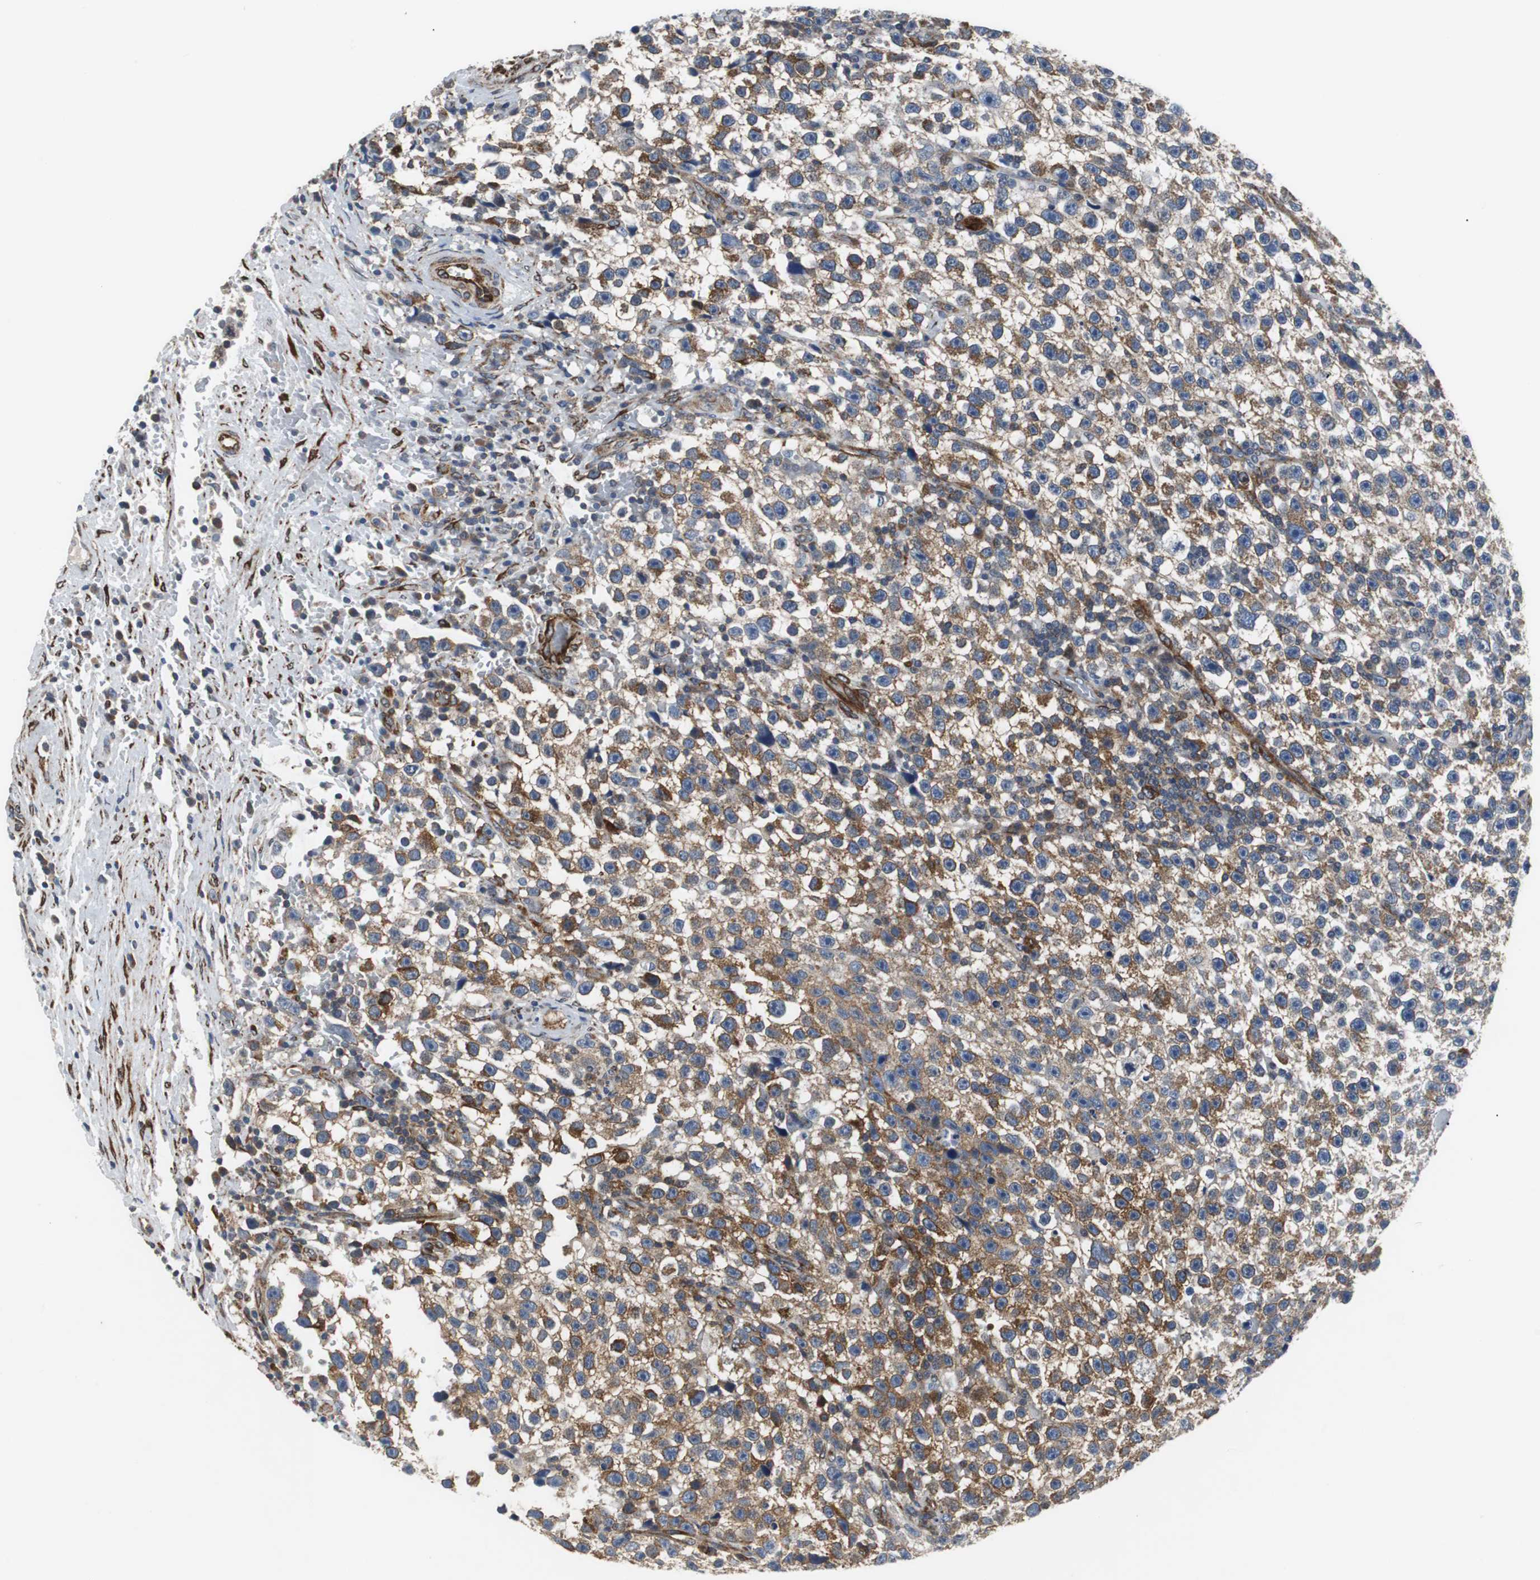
{"staining": {"intensity": "weak", "quantity": ">75%", "location": "cytoplasmic/membranous"}, "tissue": "testis cancer", "cell_type": "Tumor cells", "image_type": "cancer", "snomed": [{"axis": "morphology", "description": "Seminoma, NOS"}, {"axis": "topography", "description": "Testis"}], "caption": "Testis cancer (seminoma) stained with a protein marker reveals weak staining in tumor cells.", "gene": "ISCU", "patient": {"sex": "male", "age": 33}}